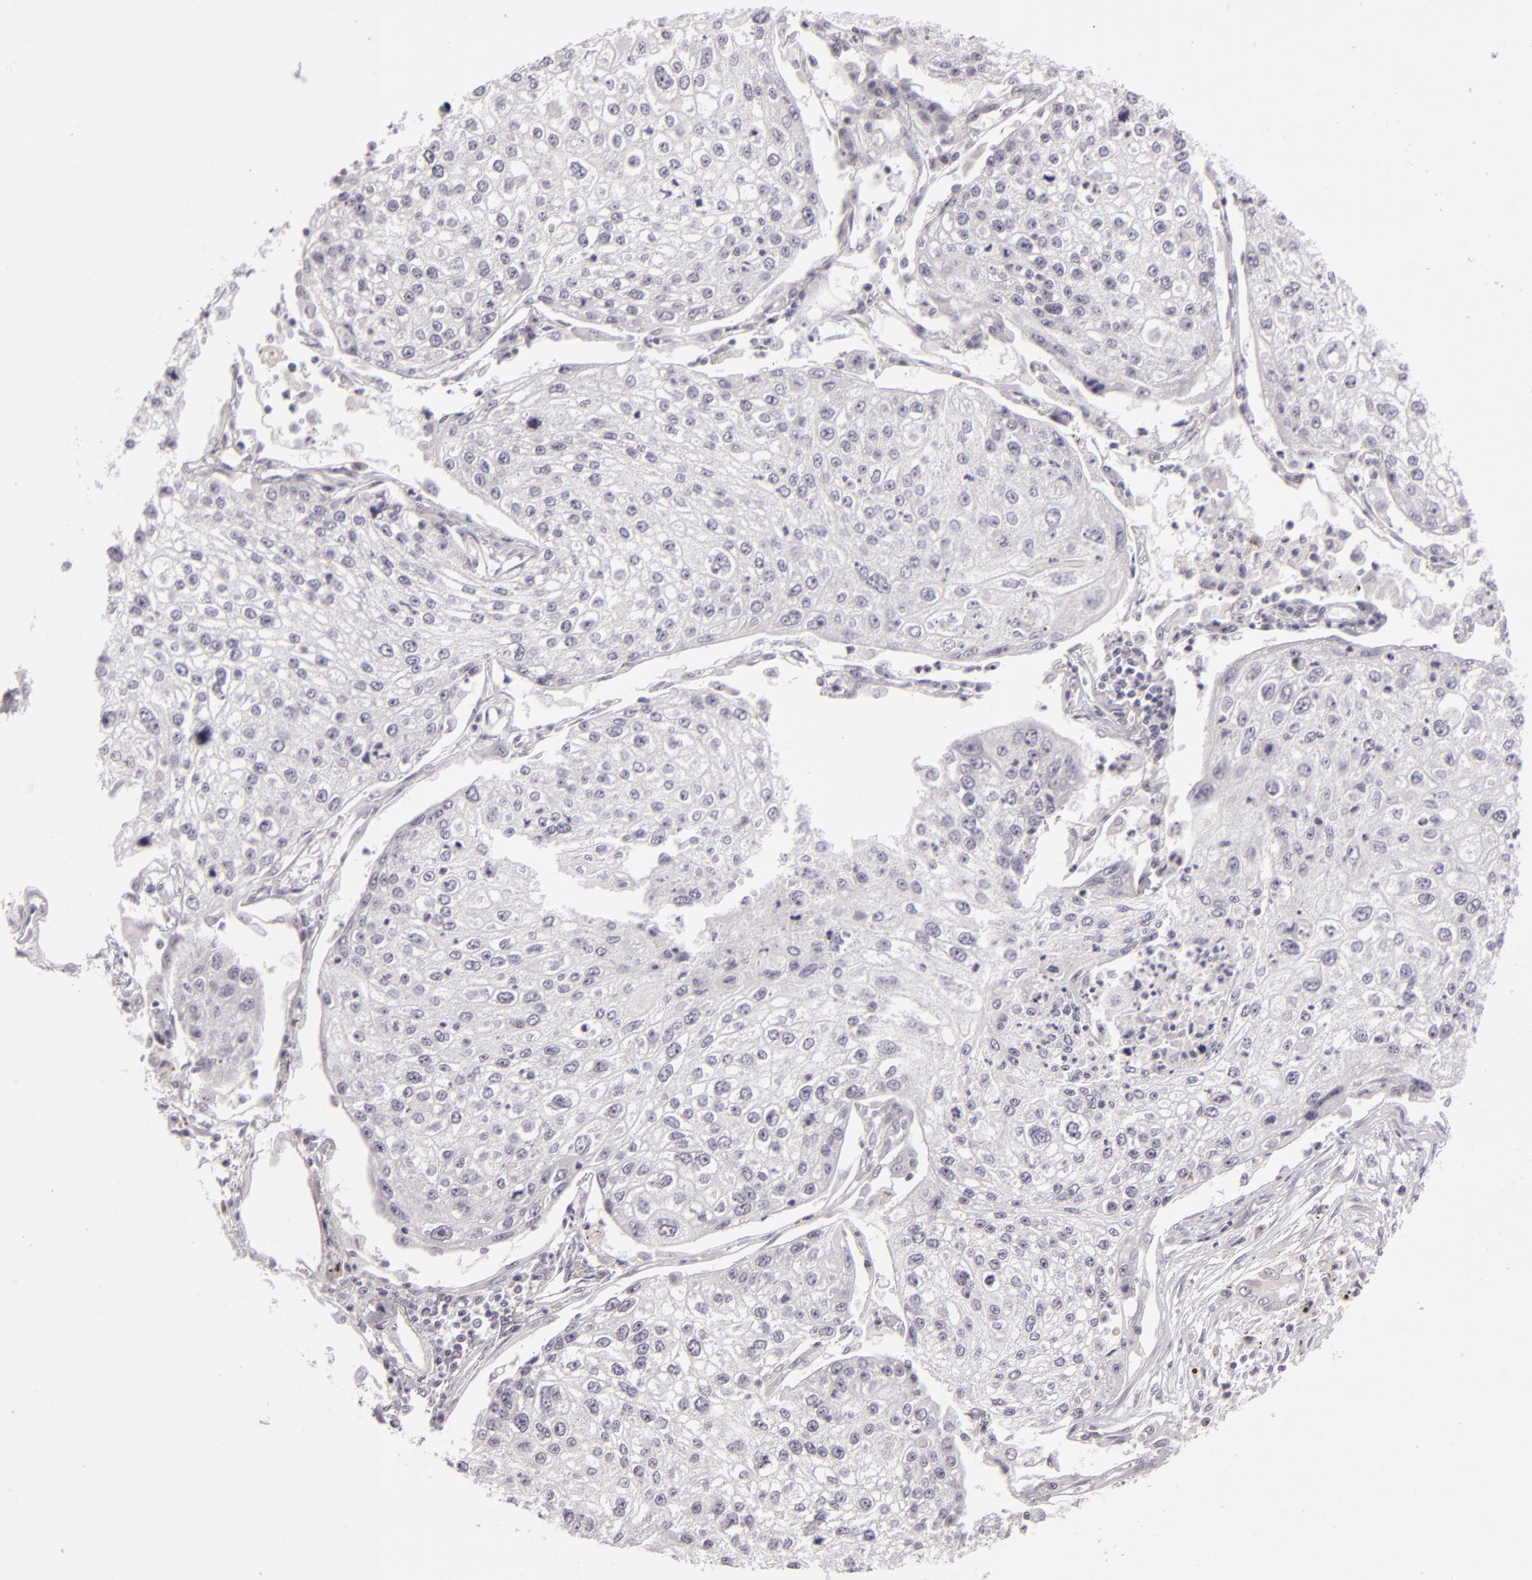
{"staining": {"intensity": "negative", "quantity": "none", "location": "none"}, "tissue": "lung cancer", "cell_type": "Tumor cells", "image_type": "cancer", "snomed": [{"axis": "morphology", "description": "Squamous cell carcinoma, NOS"}, {"axis": "topography", "description": "Lung"}], "caption": "A photomicrograph of human lung cancer (squamous cell carcinoma) is negative for staining in tumor cells.", "gene": "ZNF205", "patient": {"sex": "male", "age": 75}}